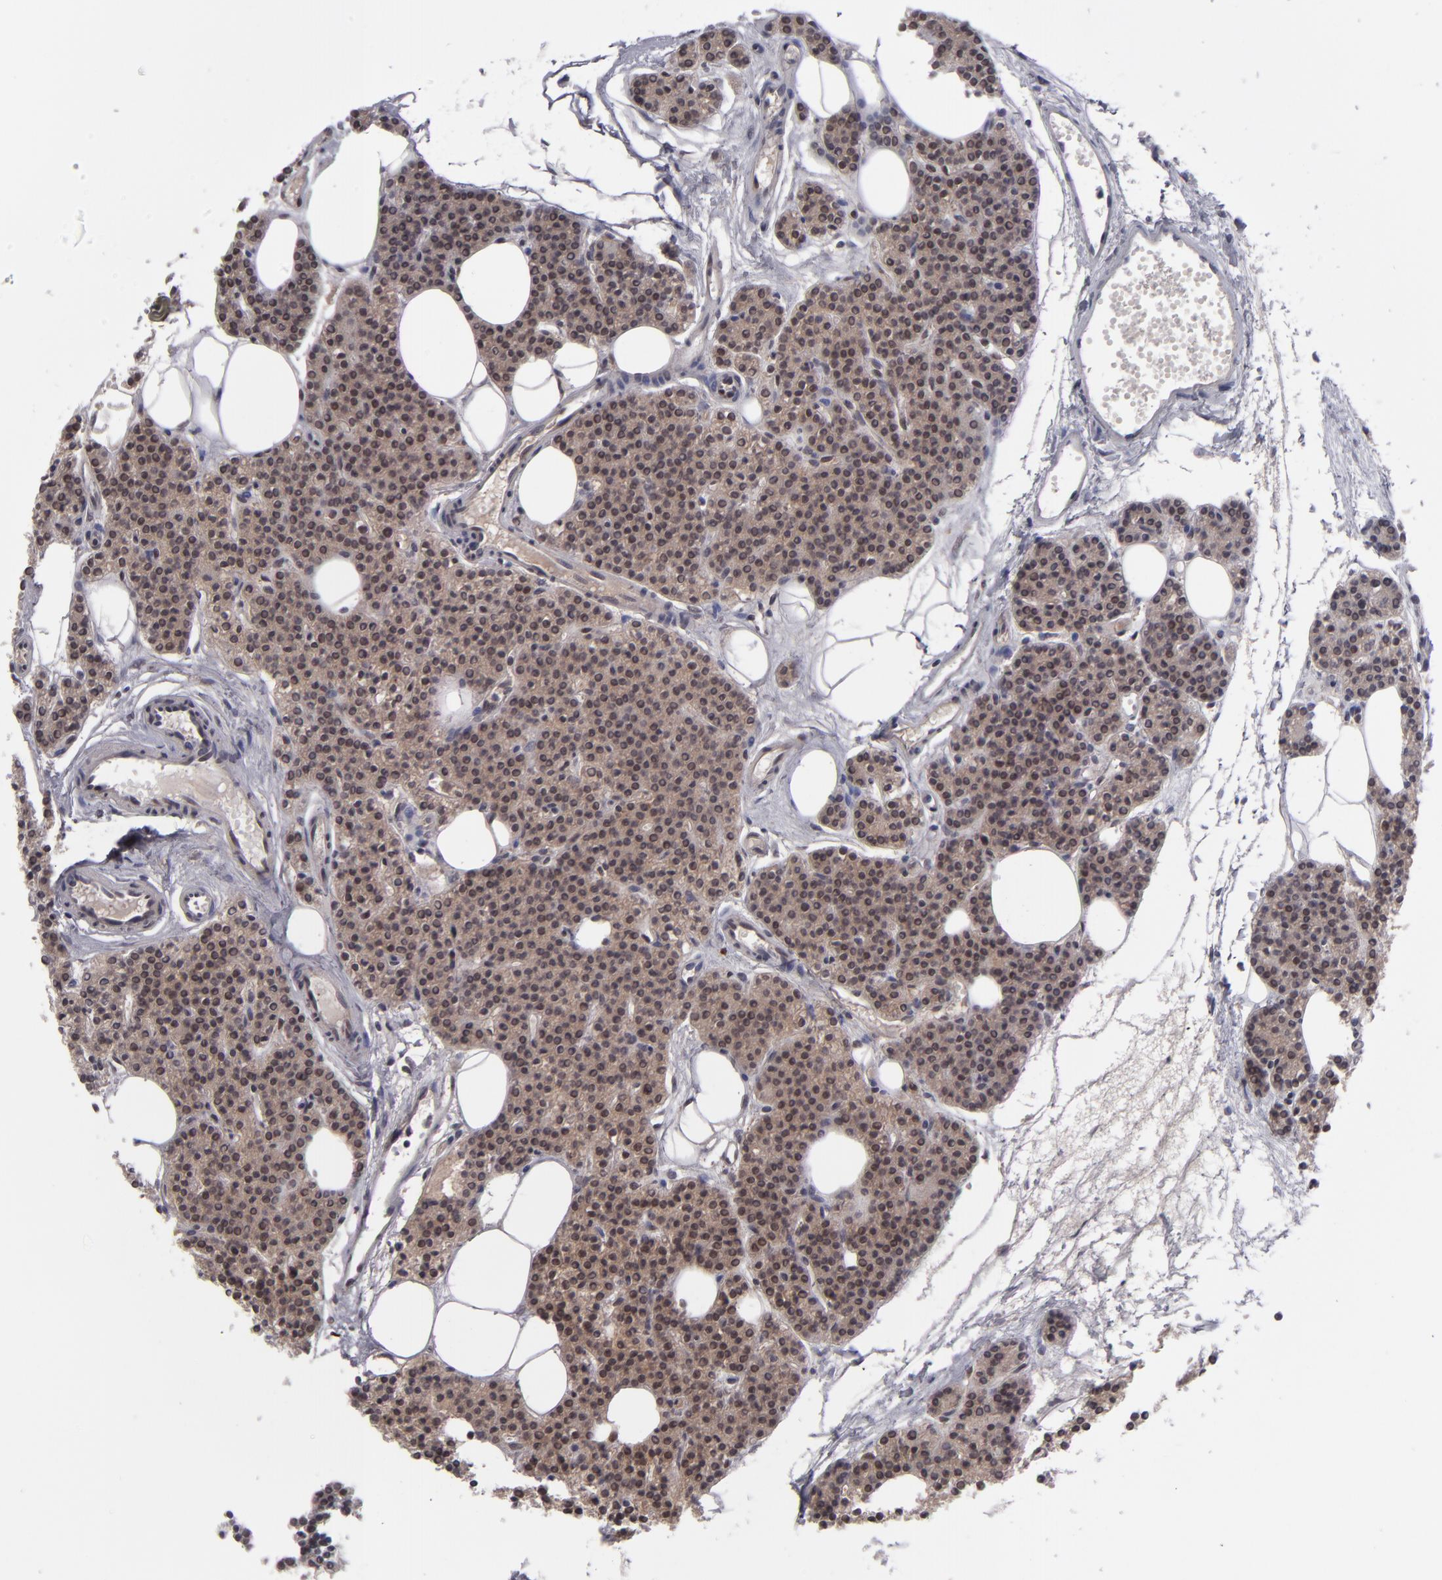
{"staining": {"intensity": "weak", "quantity": ">75%", "location": "cytoplasmic/membranous,nuclear"}, "tissue": "parathyroid gland", "cell_type": "Glandular cells", "image_type": "normal", "snomed": [{"axis": "morphology", "description": "Normal tissue, NOS"}, {"axis": "topography", "description": "Parathyroid gland"}], "caption": "Weak cytoplasmic/membranous,nuclear protein positivity is identified in approximately >75% of glandular cells in parathyroid gland. The staining was performed using DAB (3,3'-diaminobenzidine) to visualize the protein expression in brown, while the nuclei were stained in blue with hematoxylin (Magnification: 20x).", "gene": "GRB2", "patient": {"sex": "male", "age": 24}}